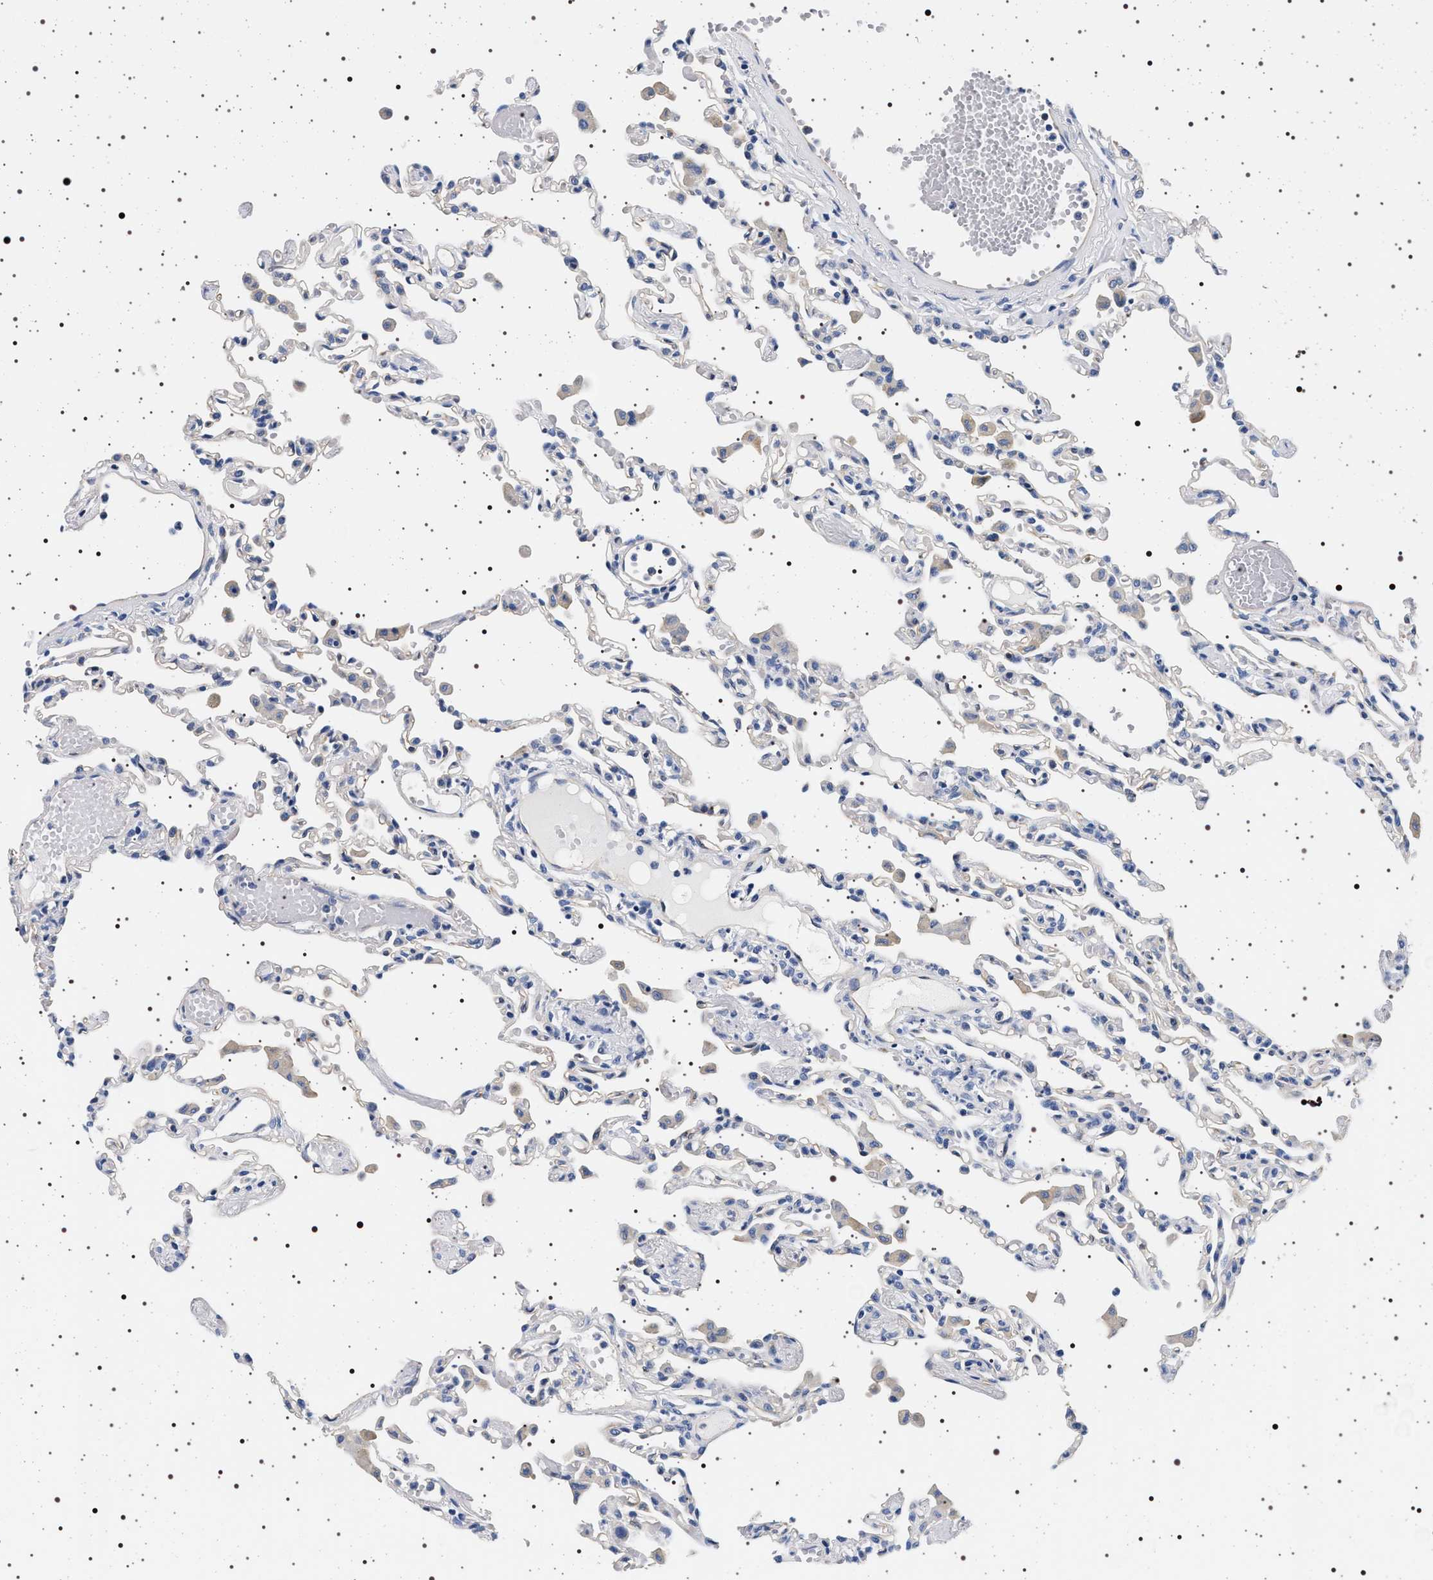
{"staining": {"intensity": "negative", "quantity": "none", "location": "none"}, "tissue": "lung", "cell_type": "Alveolar cells", "image_type": "normal", "snomed": [{"axis": "morphology", "description": "Normal tissue, NOS"}, {"axis": "topography", "description": "Bronchus"}, {"axis": "topography", "description": "Lung"}], "caption": "Immunohistochemical staining of benign lung shows no significant positivity in alveolar cells. (DAB (3,3'-diaminobenzidine) IHC, high magnification).", "gene": "HSD17B1", "patient": {"sex": "female", "age": 49}}